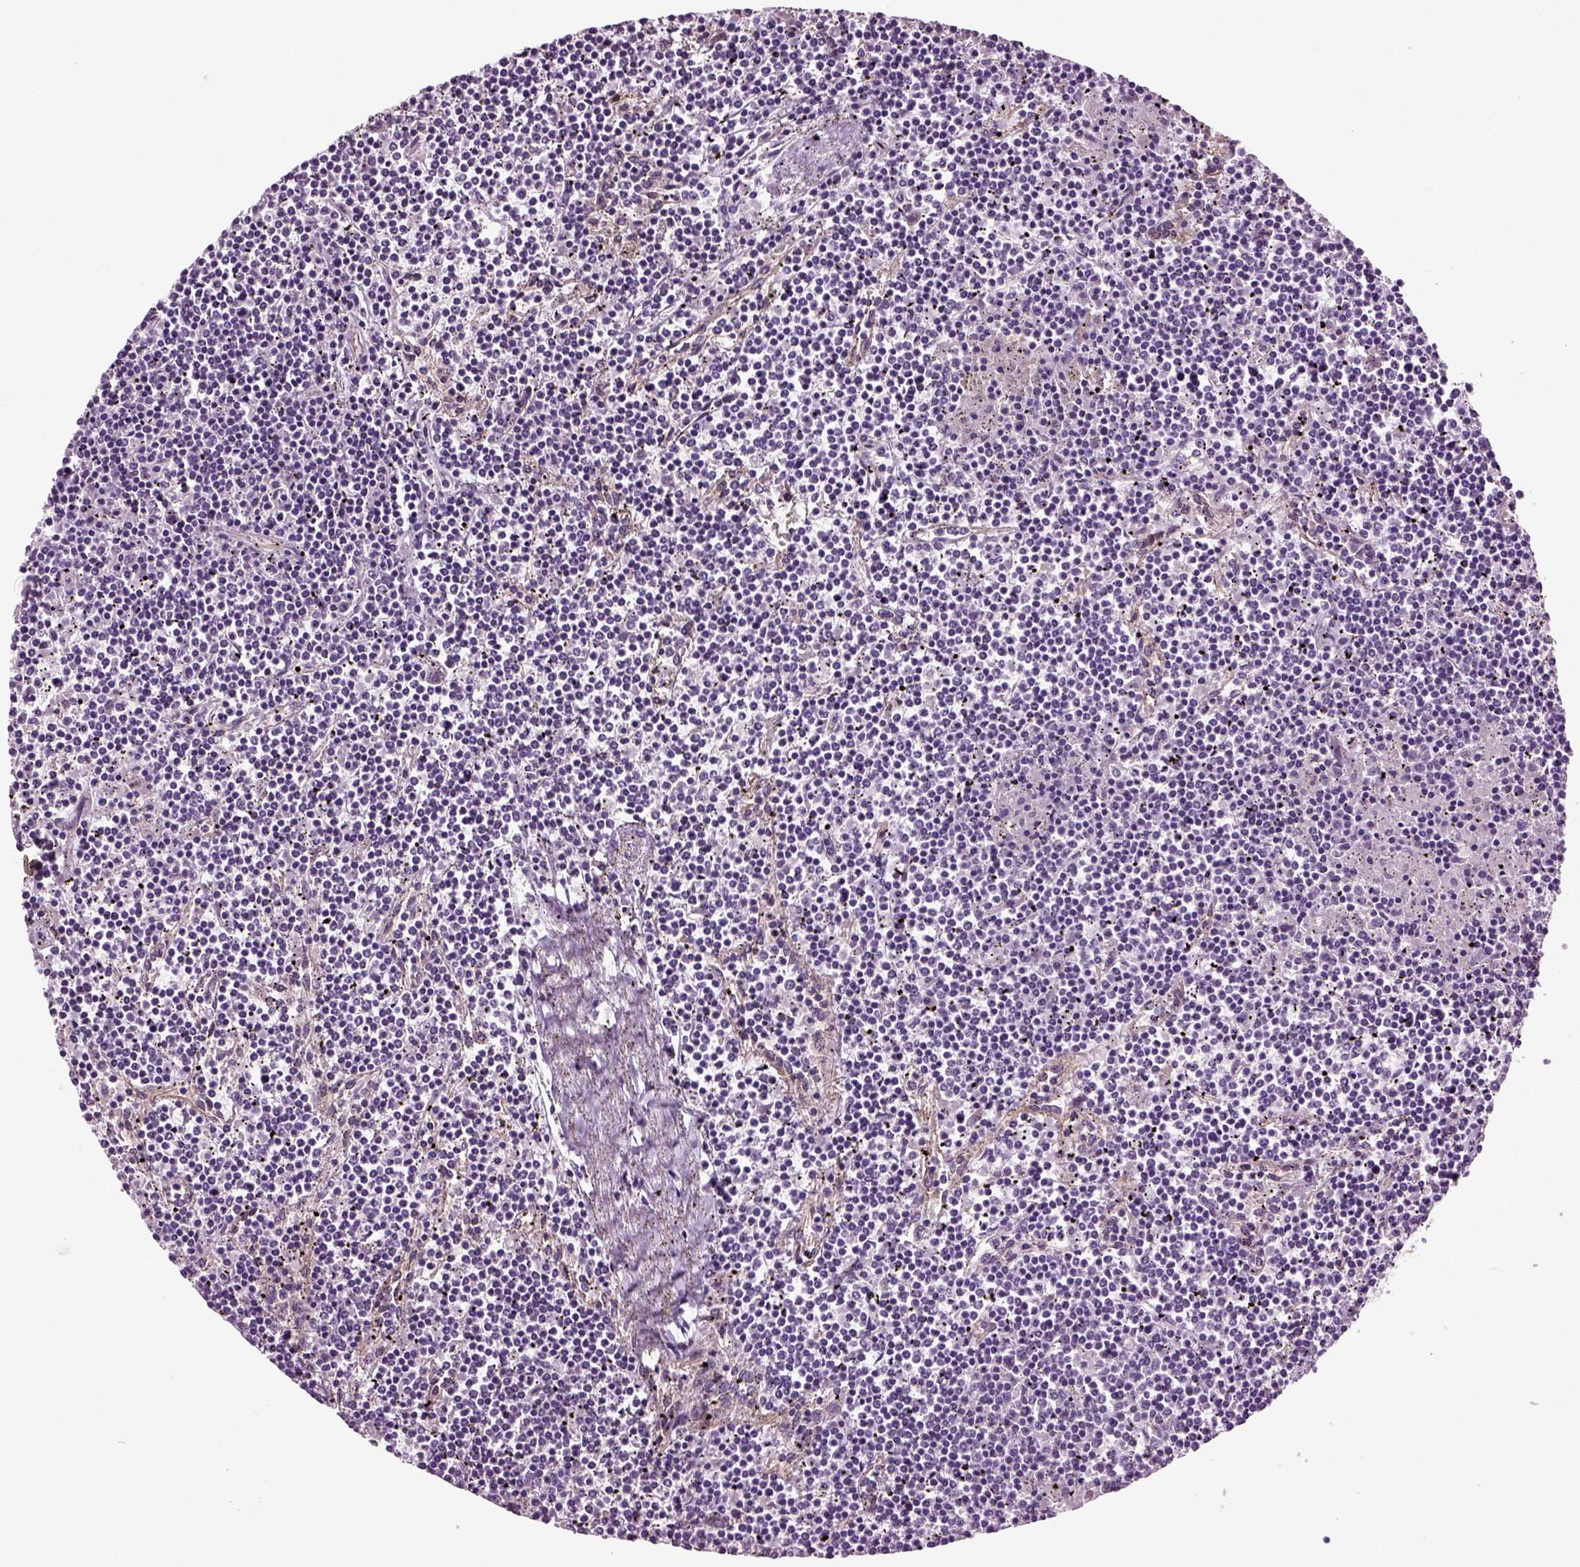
{"staining": {"intensity": "negative", "quantity": "none", "location": "none"}, "tissue": "lymphoma", "cell_type": "Tumor cells", "image_type": "cancer", "snomed": [{"axis": "morphology", "description": "Malignant lymphoma, non-Hodgkin's type, Low grade"}, {"axis": "topography", "description": "Spleen"}], "caption": "An image of human lymphoma is negative for staining in tumor cells. Nuclei are stained in blue.", "gene": "COL9A2", "patient": {"sex": "female", "age": 19}}